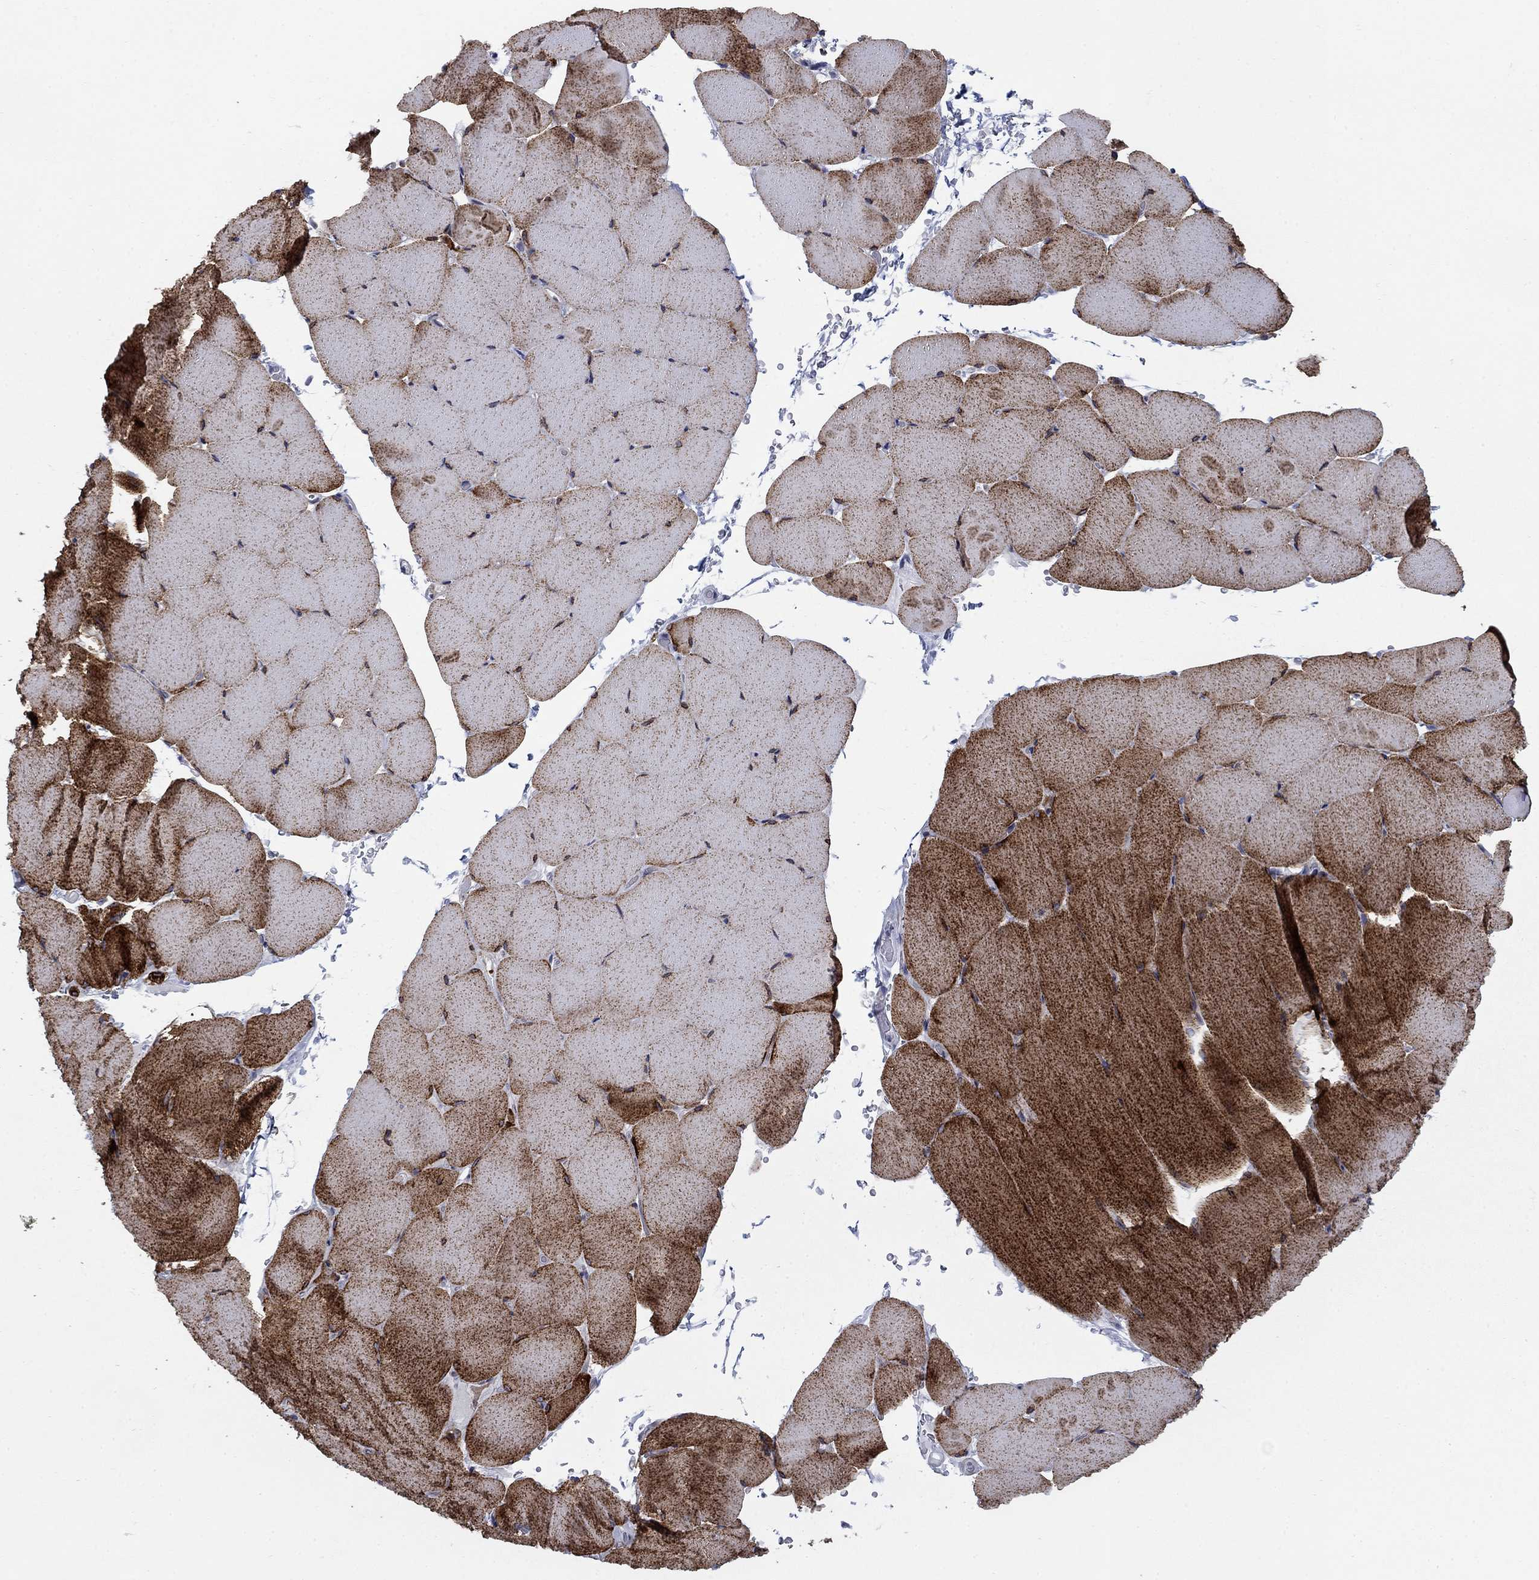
{"staining": {"intensity": "strong", "quantity": "25%-75%", "location": "cytoplasmic/membranous"}, "tissue": "skeletal muscle", "cell_type": "Myocytes", "image_type": "normal", "snomed": [{"axis": "morphology", "description": "Normal tissue, NOS"}, {"axis": "topography", "description": "Skeletal muscle"}], "caption": "Human skeletal muscle stained with a brown dye exhibits strong cytoplasmic/membranous positive expression in about 25%-75% of myocytes.", "gene": "FXR1", "patient": {"sex": "female", "age": 37}}